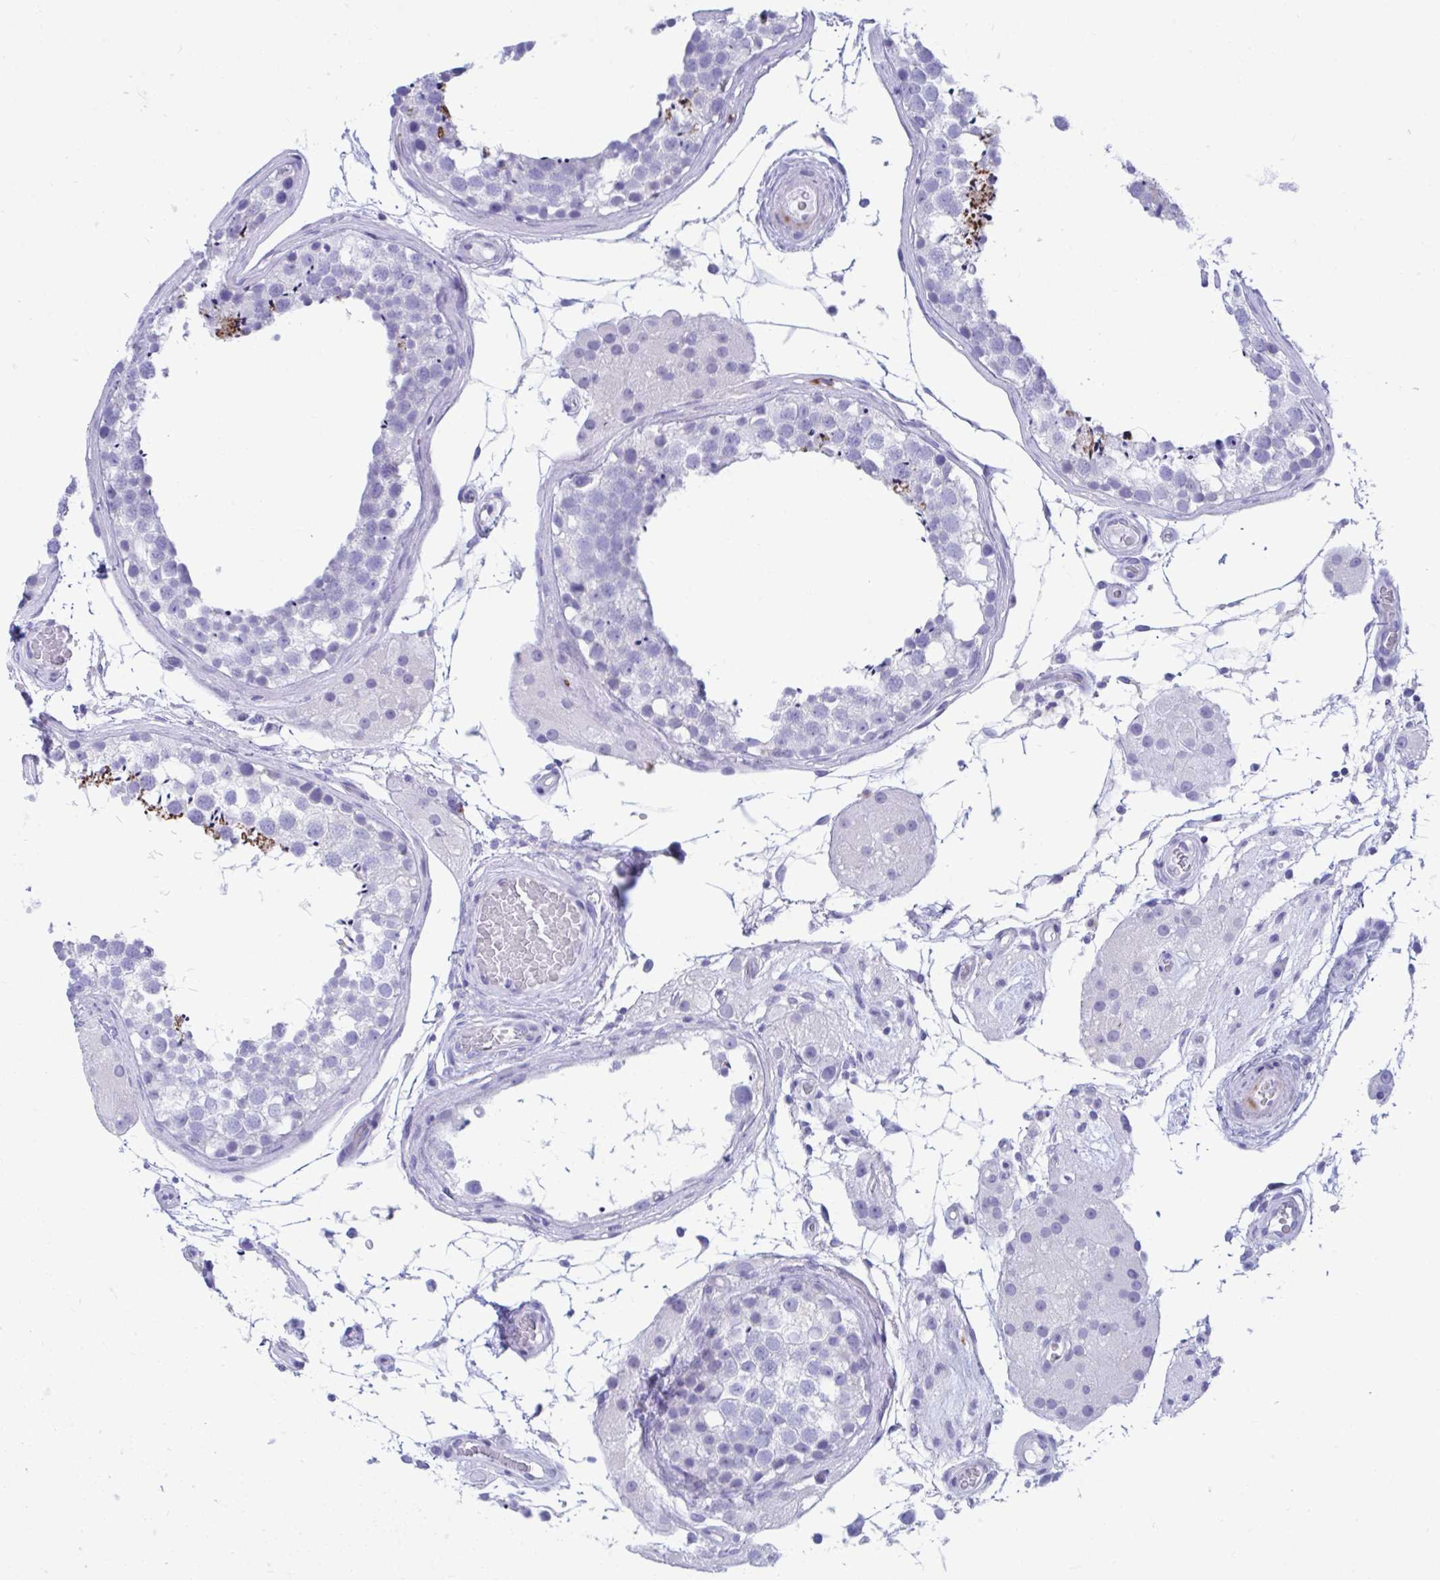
{"staining": {"intensity": "strong", "quantity": "<25%", "location": "cytoplasmic/membranous"}, "tissue": "testis", "cell_type": "Cells in seminiferous ducts", "image_type": "normal", "snomed": [{"axis": "morphology", "description": "Normal tissue, NOS"}, {"axis": "morphology", "description": "Seminoma, NOS"}, {"axis": "topography", "description": "Testis"}], "caption": "Protein expression analysis of benign testis demonstrates strong cytoplasmic/membranous positivity in about <25% of cells in seminiferous ducts. (Stains: DAB (3,3'-diaminobenzidine) in brown, nuclei in blue, Microscopy: brightfield microscopy at high magnification).", "gene": "SHISA8", "patient": {"sex": "male", "age": 65}}